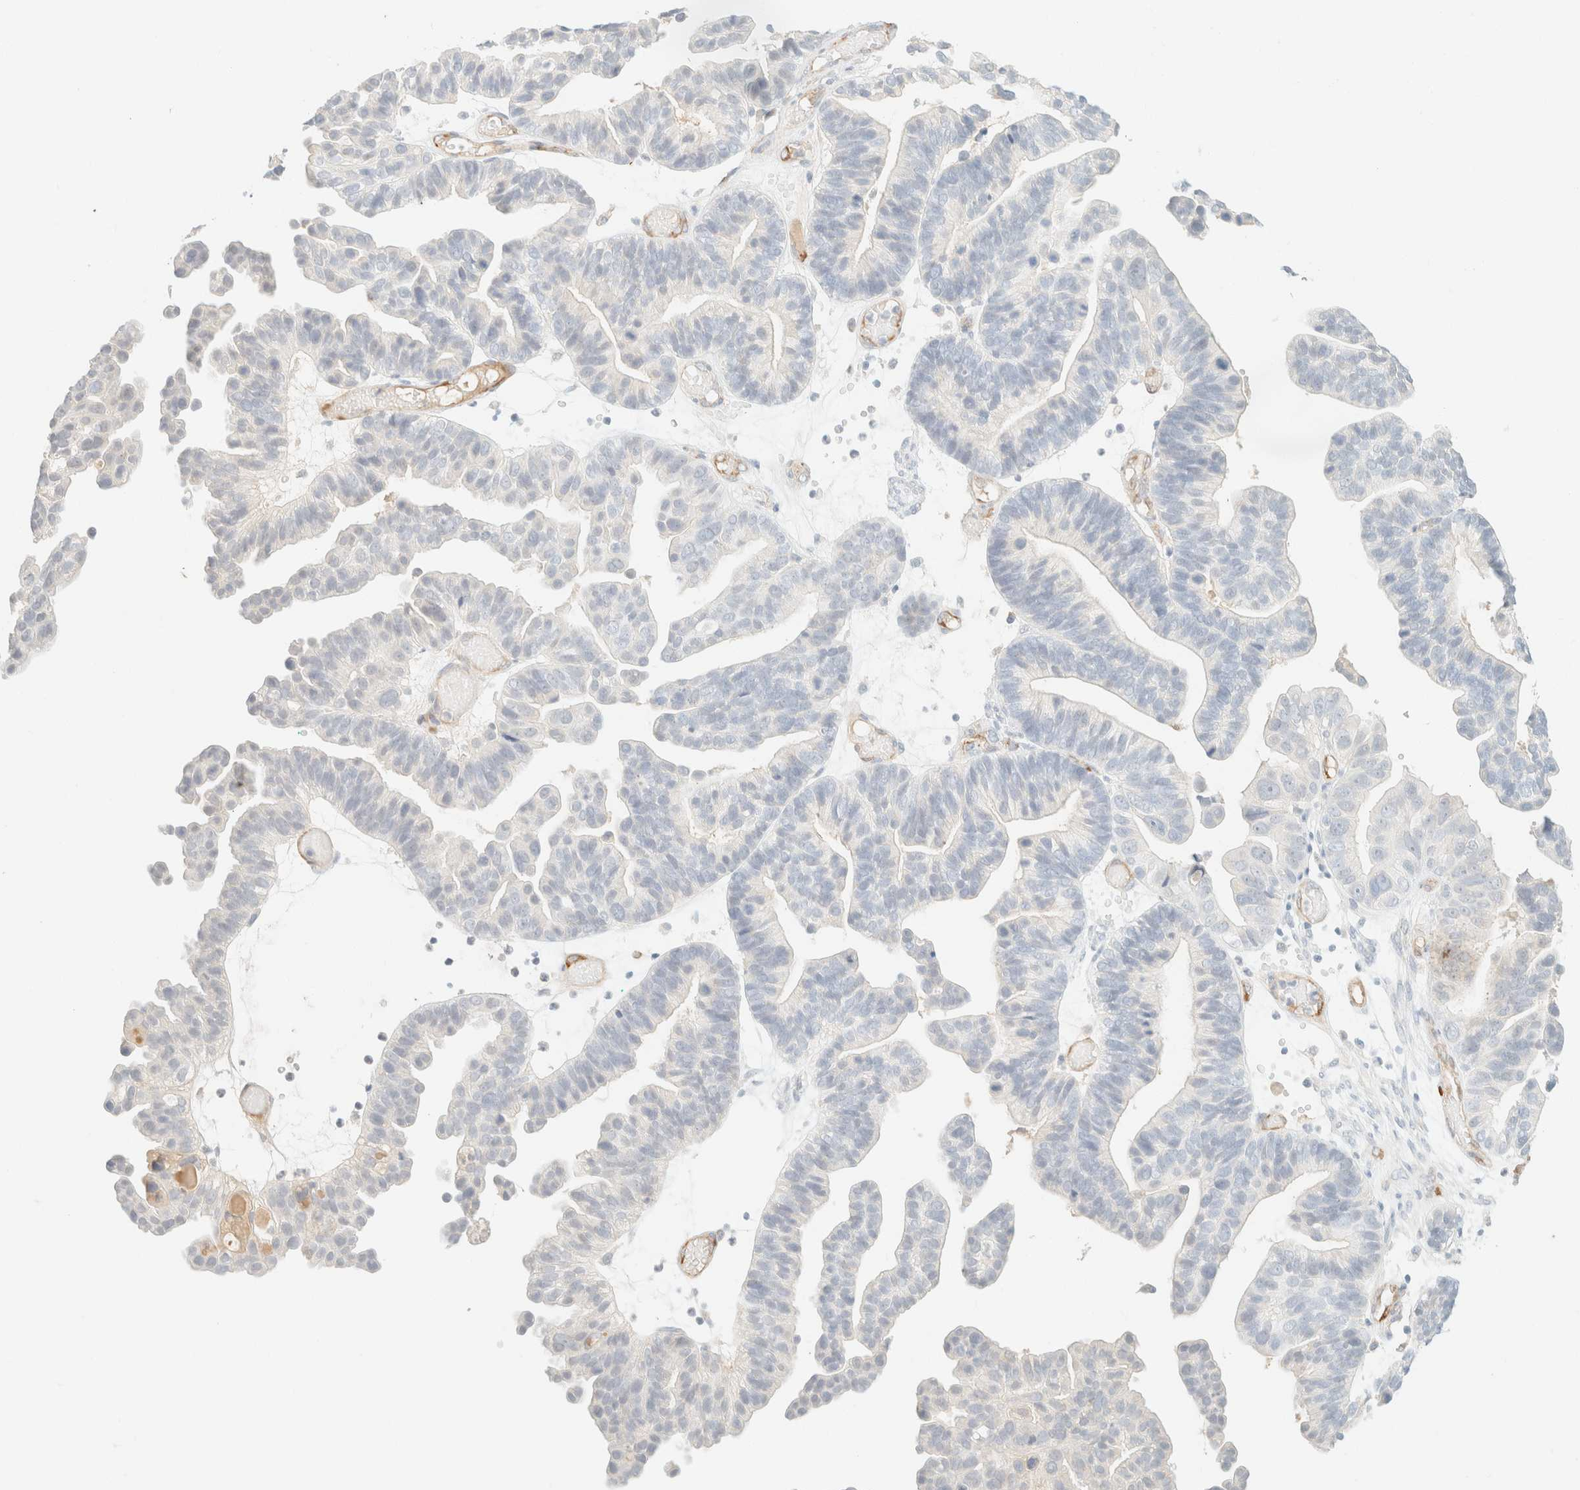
{"staining": {"intensity": "negative", "quantity": "none", "location": "none"}, "tissue": "ovarian cancer", "cell_type": "Tumor cells", "image_type": "cancer", "snomed": [{"axis": "morphology", "description": "Cystadenocarcinoma, serous, NOS"}, {"axis": "topography", "description": "Ovary"}], "caption": "A photomicrograph of ovarian serous cystadenocarcinoma stained for a protein exhibits no brown staining in tumor cells.", "gene": "SPARCL1", "patient": {"sex": "female", "age": 56}}